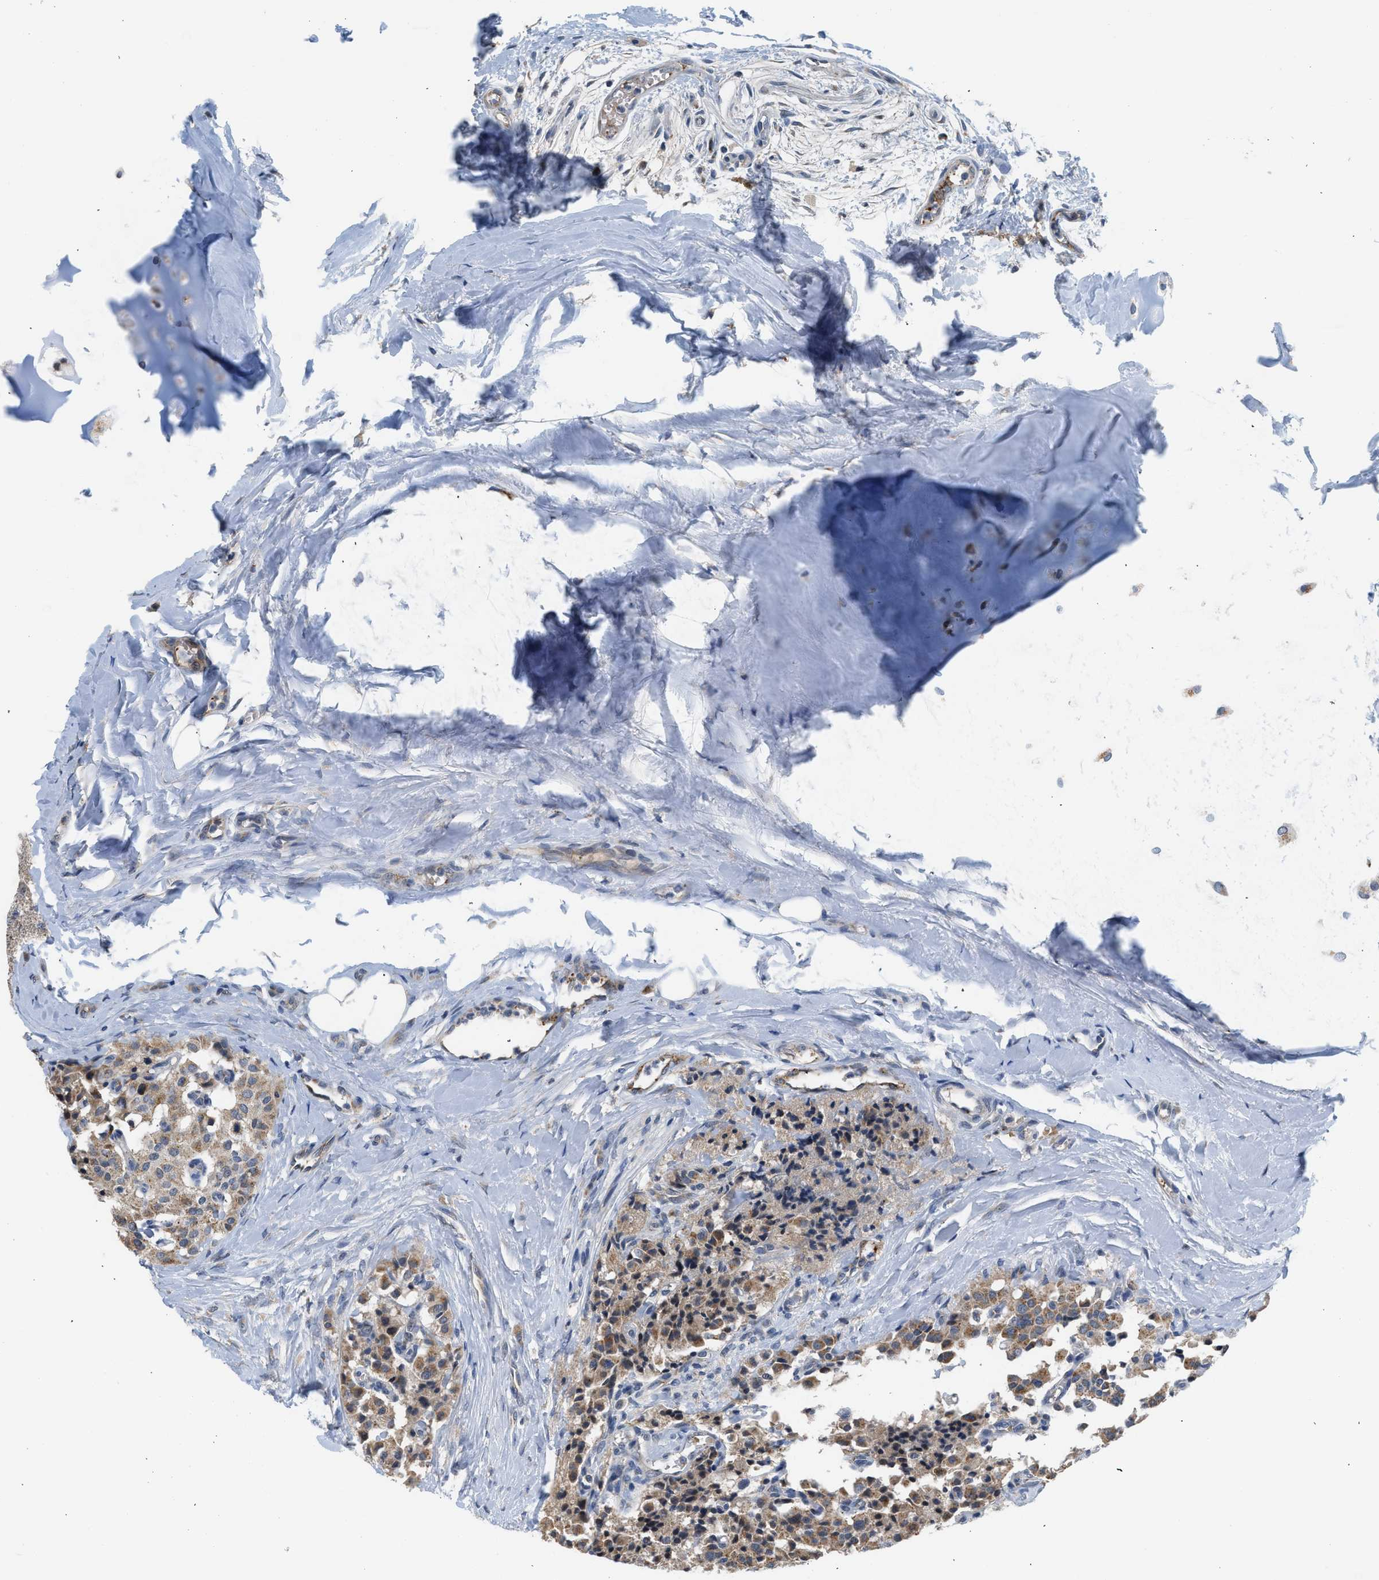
{"staining": {"intensity": "weak", "quantity": ">75%", "location": "cytoplasmic/membranous"}, "tissue": "carcinoid", "cell_type": "Tumor cells", "image_type": "cancer", "snomed": [{"axis": "morphology", "description": "Carcinoid, malignant, NOS"}, {"axis": "topography", "description": "Lung"}], "caption": "IHC image of neoplastic tissue: human carcinoid stained using immunohistochemistry (IHC) exhibits low levels of weak protein expression localized specifically in the cytoplasmic/membranous of tumor cells, appearing as a cytoplasmic/membranous brown color.", "gene": "PIM1", "patient": {"sex": "male", "age": 30}}